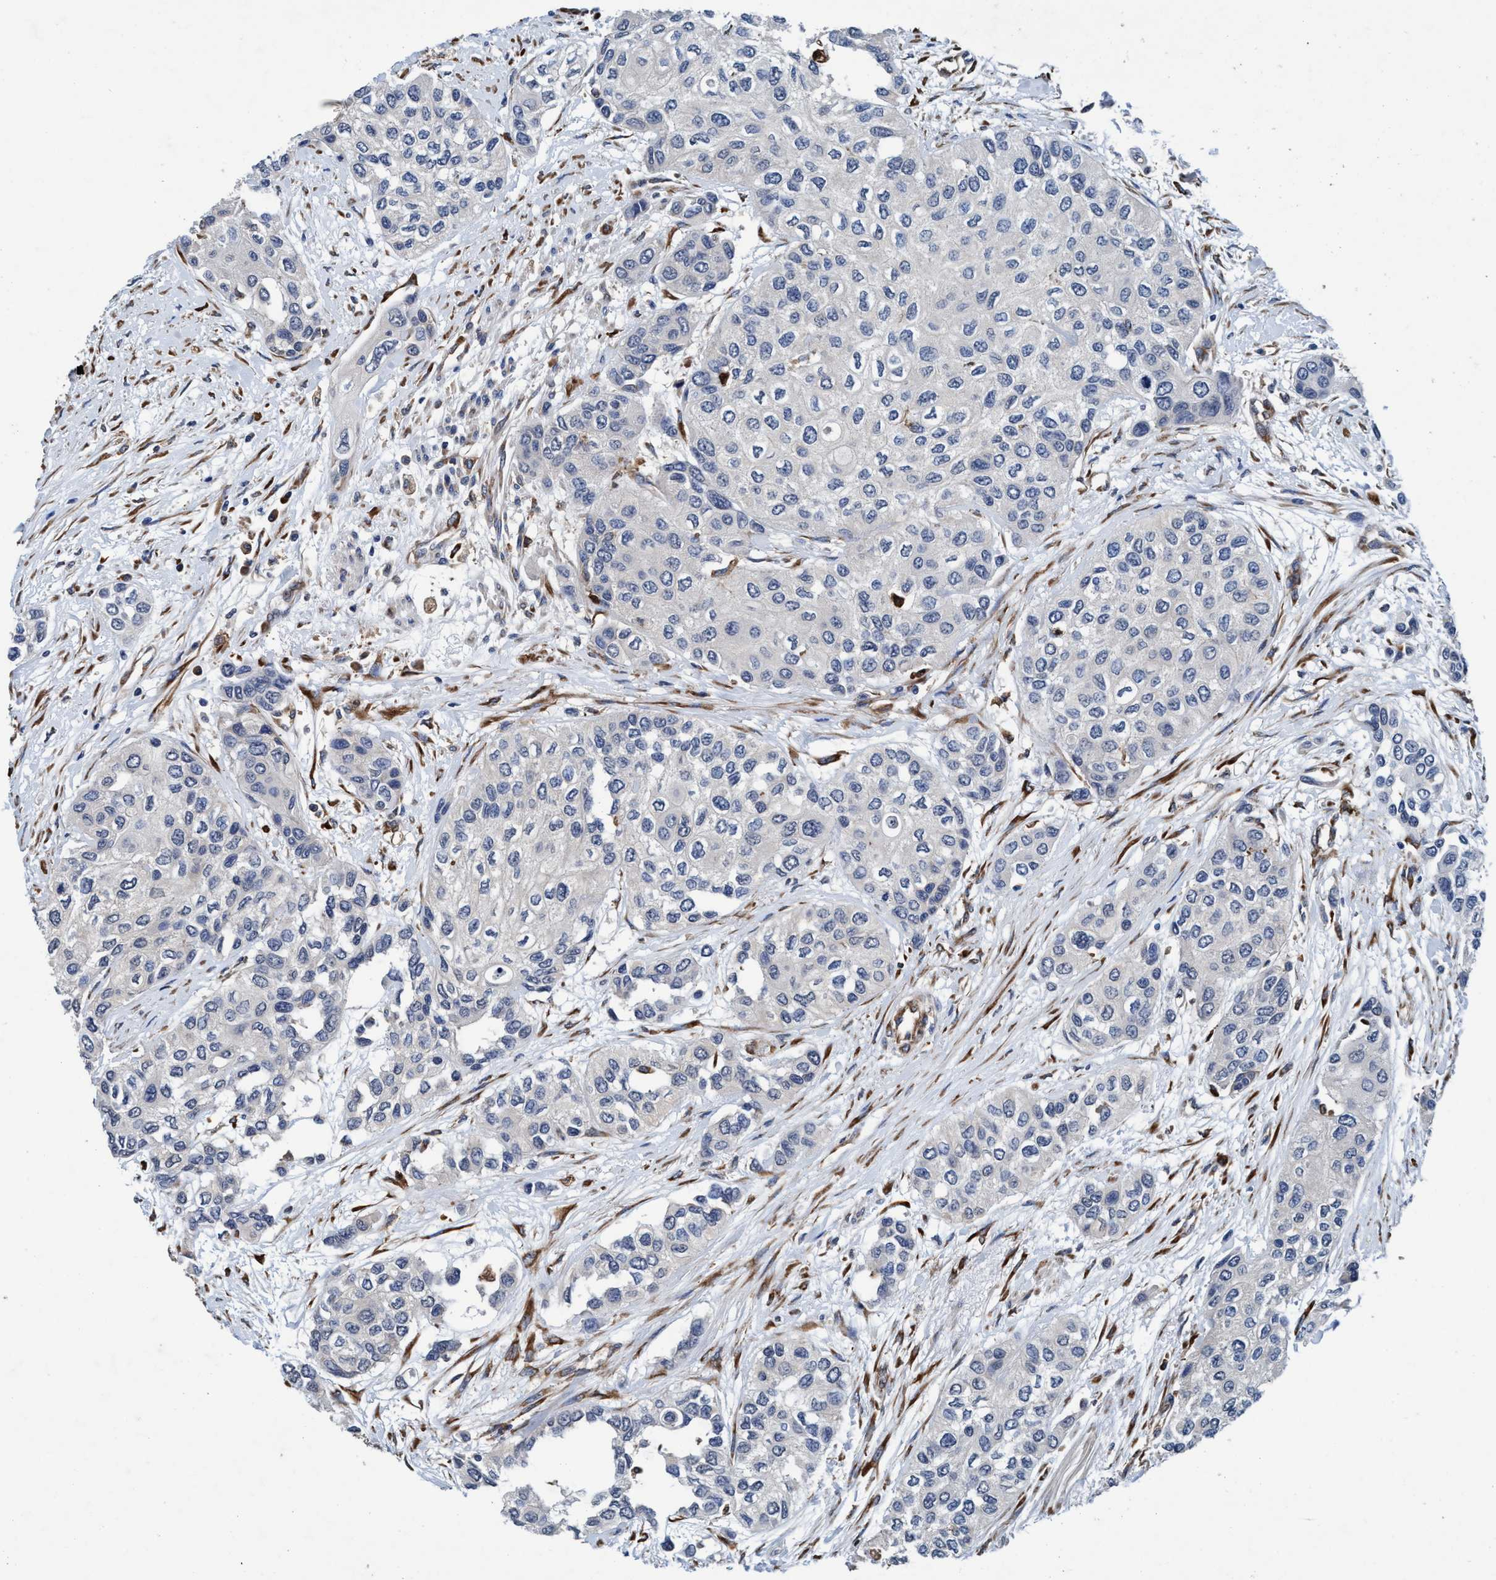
{"staining": {"intensity": "negative", "quantity": "none", "location": "none"}, "tissue": "urothelial cancer", "cell_type": "Tumor cells", "image_type": "cancer", "snomed": [{"axis": "morphology", "description": "Urothelial carcinoma, High grade"}, {"axis": "topography", "description": "Urinary bladder"}], "caption": "This micrograph is of urothelial cancer stained with immunohistochemistry to label a protein in brown with the nuclei are counter-stained blue. There is no positivity in tumor cells.", "gene": "ENDOG", "patient": {"sex": "female", "age": 56}}